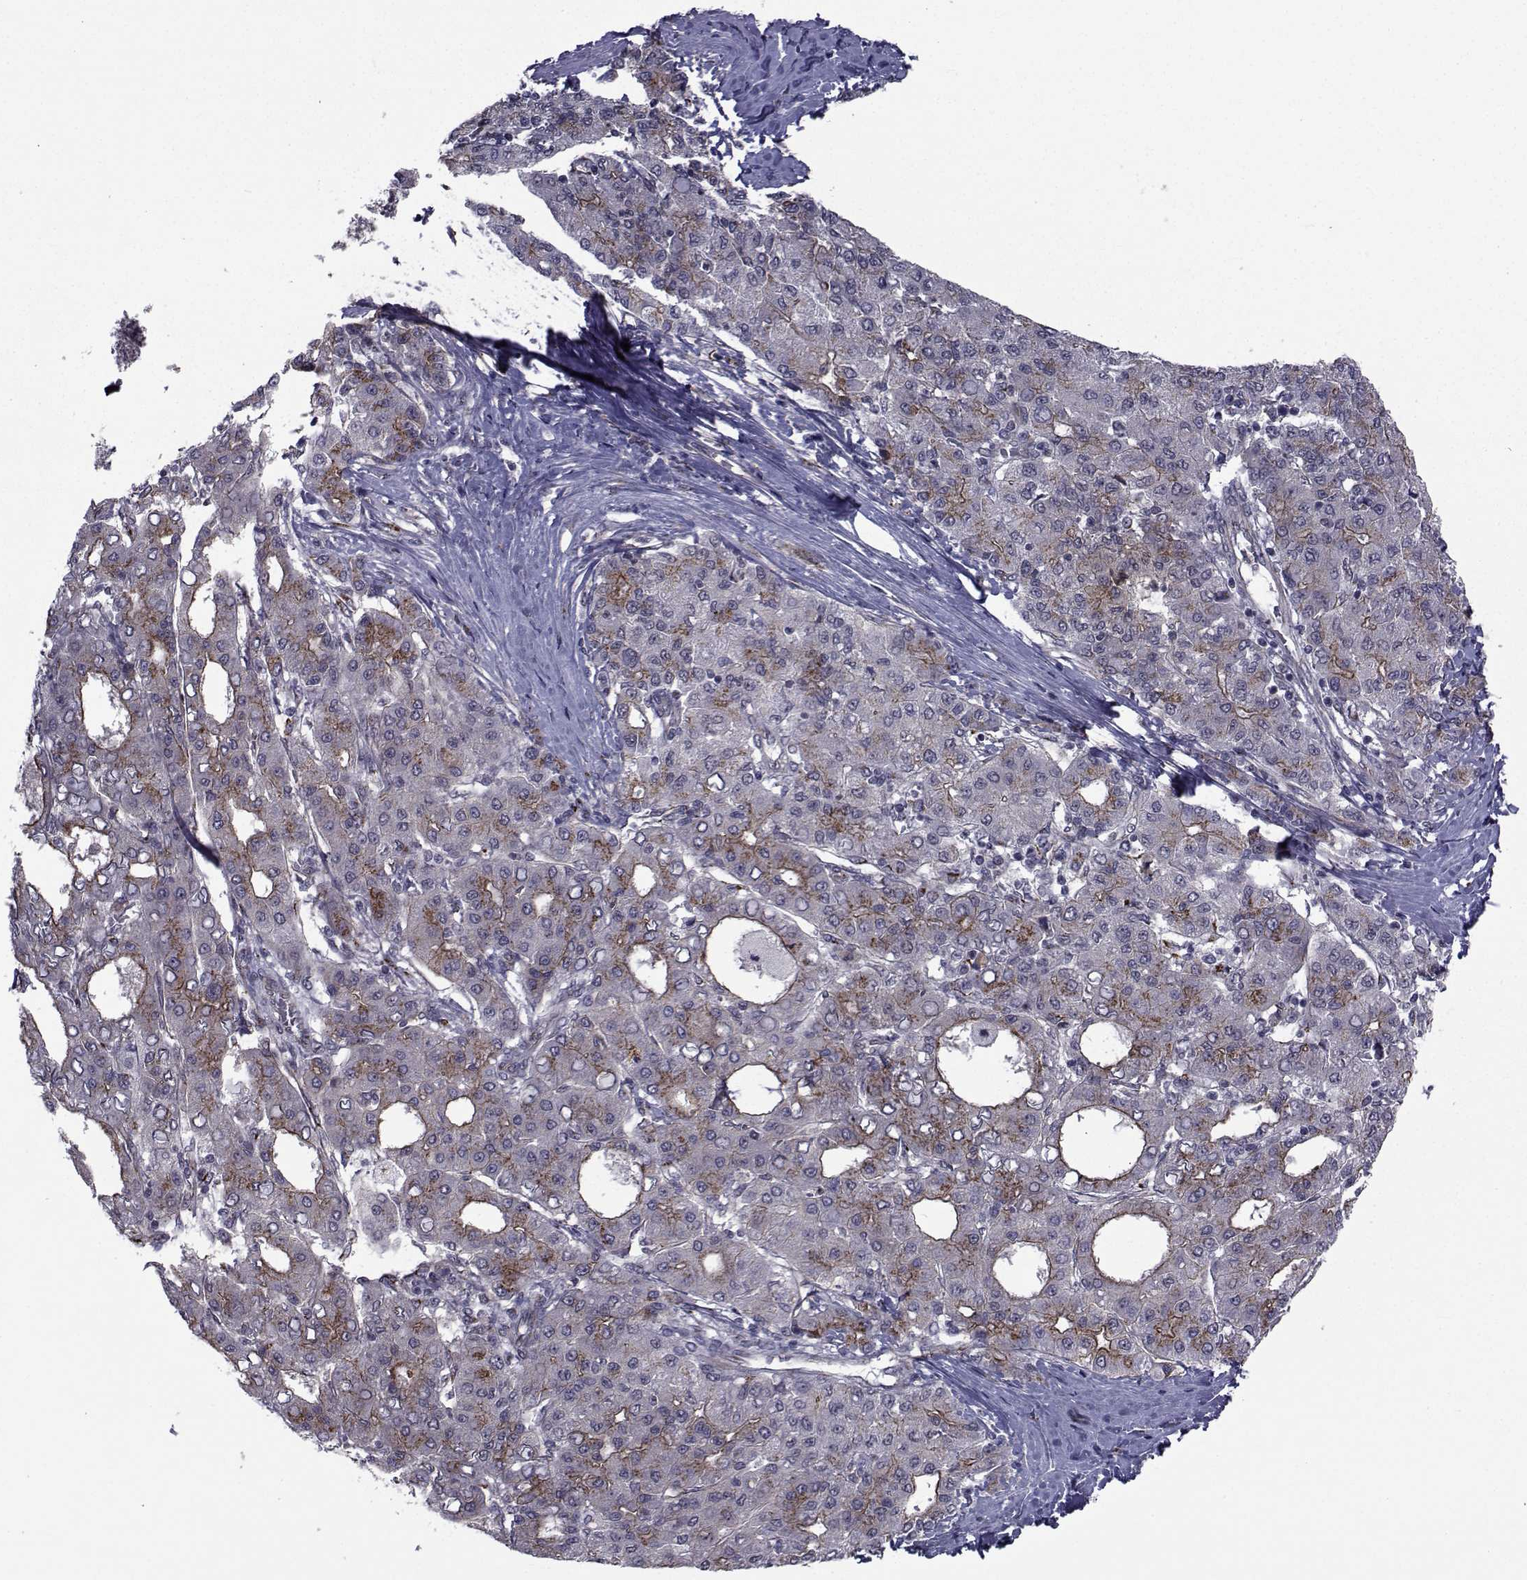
{"staining": {"intensity": "moderate", "quantity": "25%-75%", "location": "cytoplasmic/membranous"}, "tissue": "liver cancer", "cell_type": "Tumor cells", "image_type": "cancer", "snomed": [{"axis": "morphology", "description": "Carcinoma, Hepatocellular, NOS"}, {"axis": "topography", "description": "Liver"}], "caption": "IHC (DAB (3,3'-diaminobenzidine)) staining of human hepatocellular carcinoma (liver) reveals moderate cytoplasmic/membranous protein positivity in approximately 25%-75% of tumor cells.", "gene": "ATP6V1C2", "patient": {"sex": "male", "age": 65}}